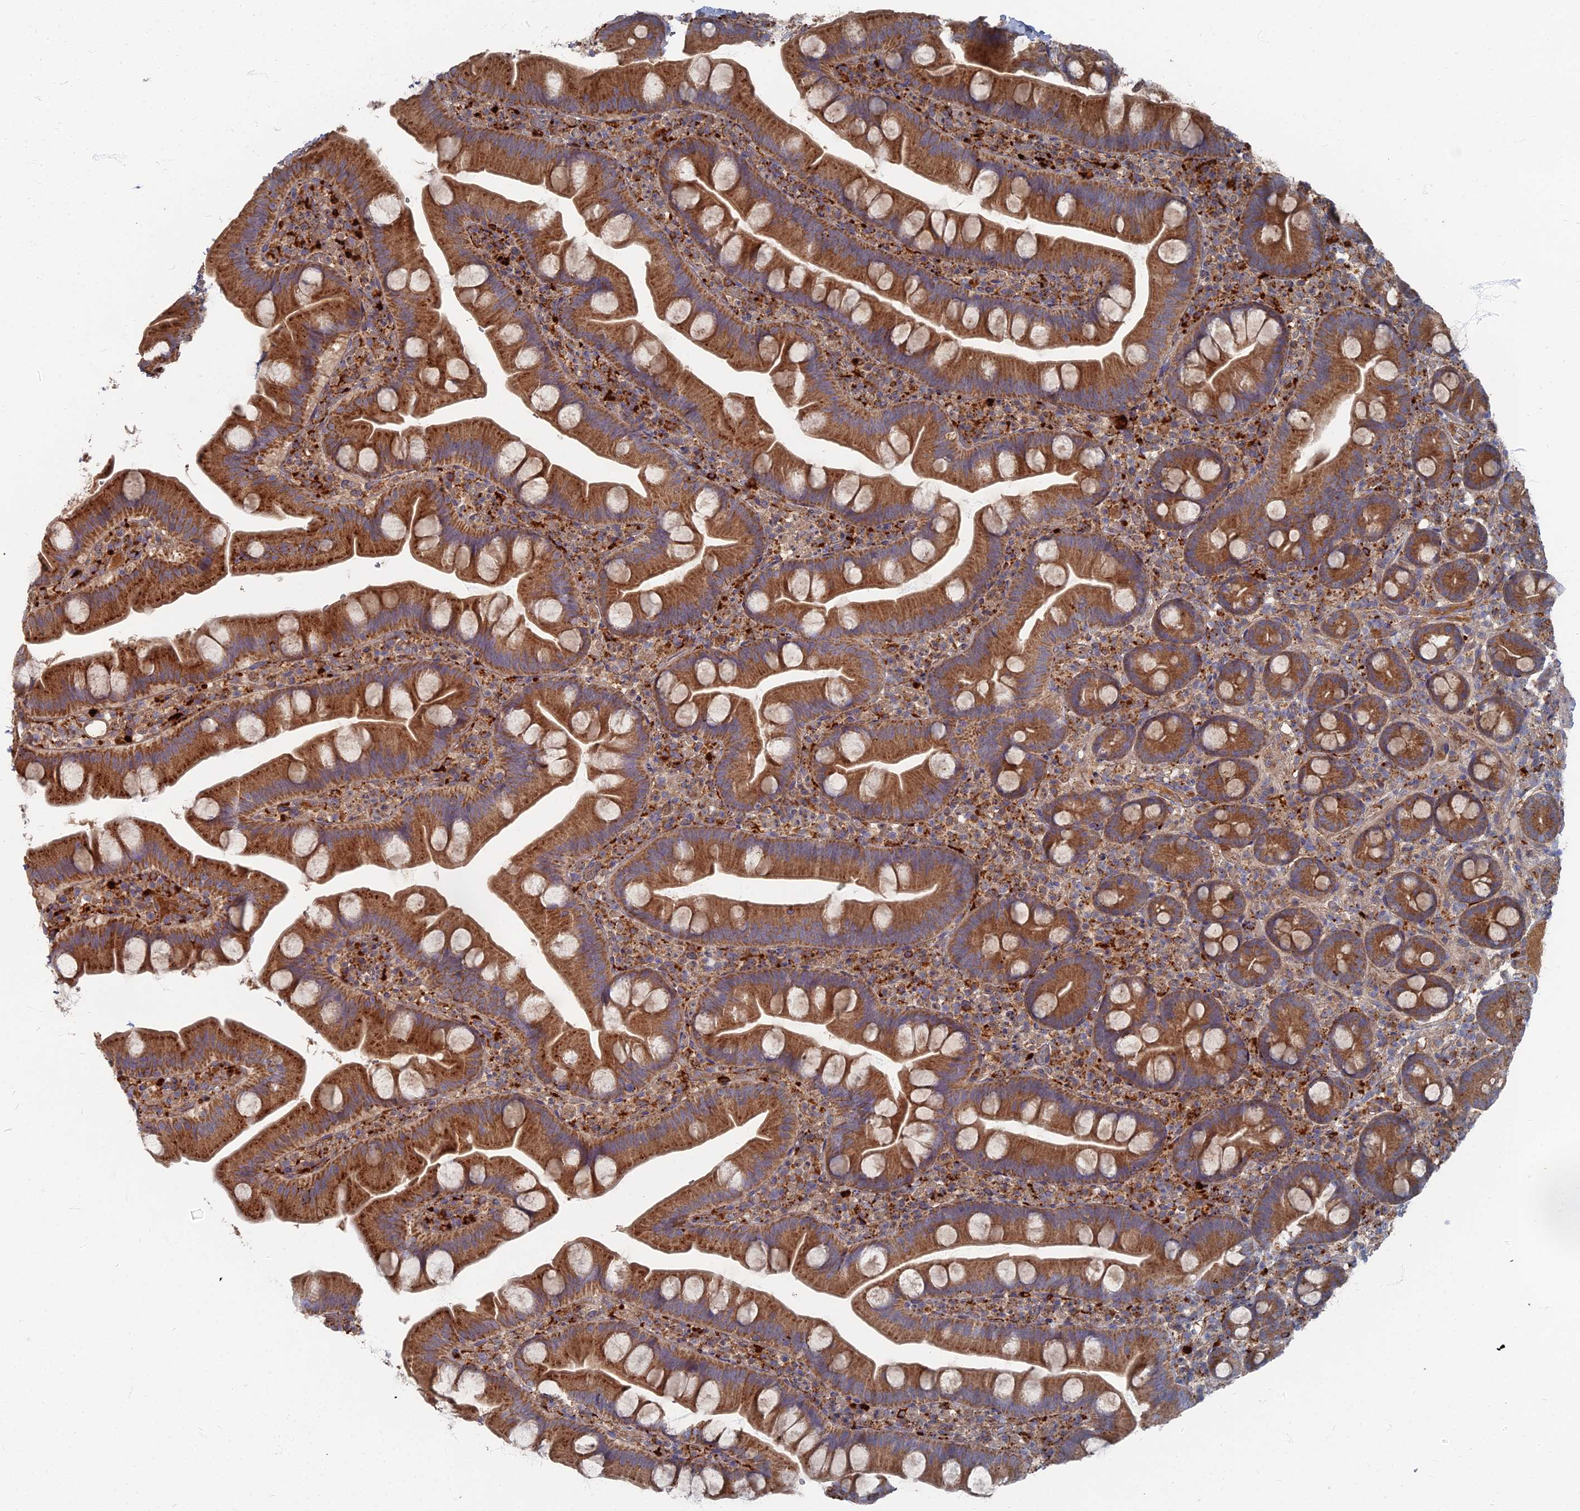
{"staining": {"intensity": "strong", "quantity": ">75%", "location": "cytoplasmic/membranous"}, "tissue": "small intestine", "cell_type": "Glandular cells", "image_type": "normal", "snomed": [{"axis": "morphology", "description": "Normal tissue, NOS"}, {"axis": "topography", "description": "Small intestine"}], "caption": "Brown immunohistochemical staining in normal small intestine exhibits strong cytoplasmic/membranous staining in approximately >75% of glandular cells. Immunohistochemistry (ihc) stains the protein of interest in brown and the nuclei are stained blue.", "gene": "PPCDC", "patient": {"sex": "female", "age": 68}}